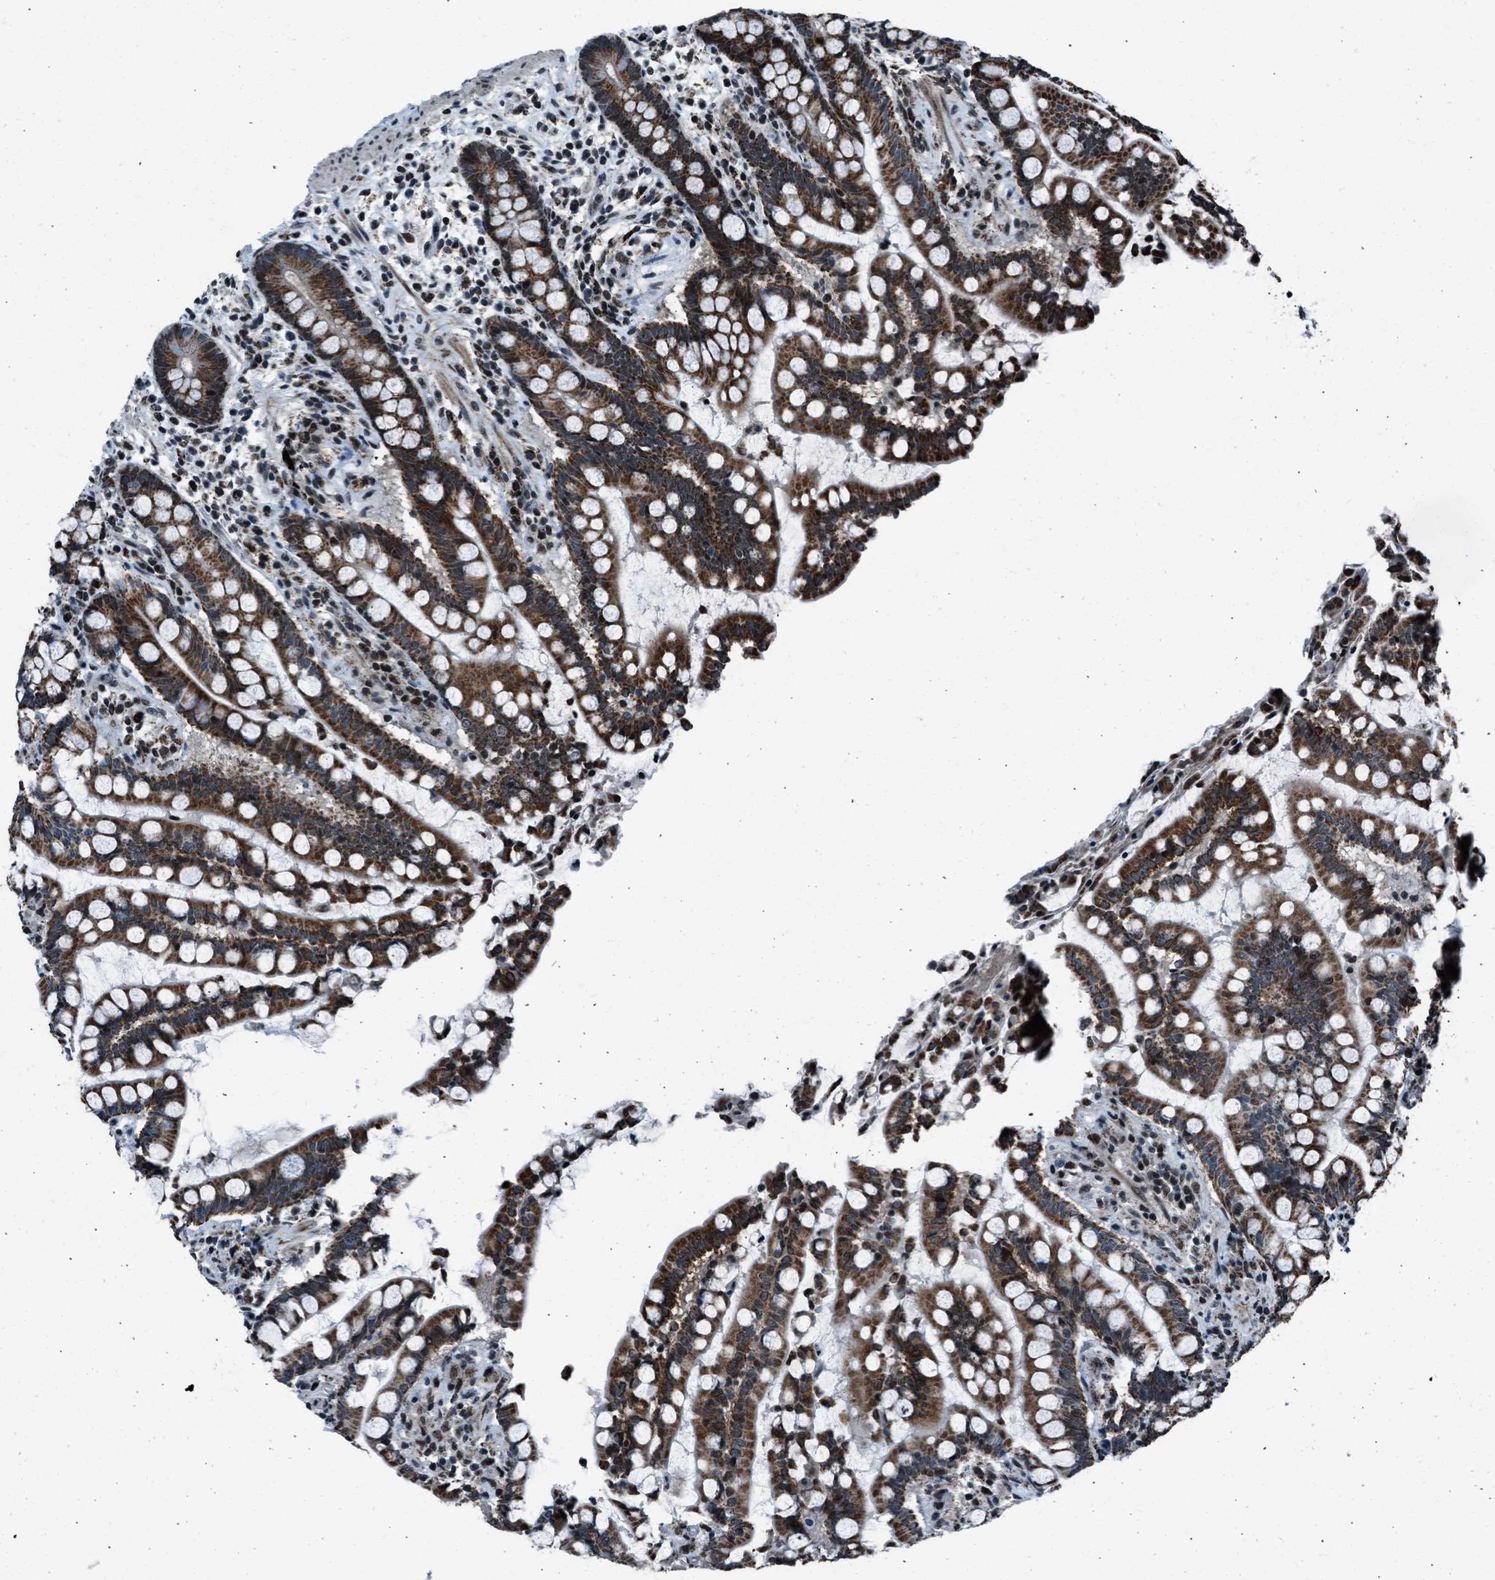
{"staining": {"intensity": "strong", "quantity": ">75%", "location": "cytoplasmic/membranous,nuclear"}, "tissue": "colon", "cell_type": "Endothelial cells", "image_type": "normal", "snomed": [{"axis": "morphology", "description": "Normal tissue, NOS"}, {"axis": "topography", "description": "Colon"}], "caption": "About >75% of endothelial cells in unremarkable human colon show strong cytoplasmic/membranous,nuclear protein staining as visualized by brown immunohistochemical staining.", "gene": "MORC3", "patient": {"sex": "male", "age": 73}}